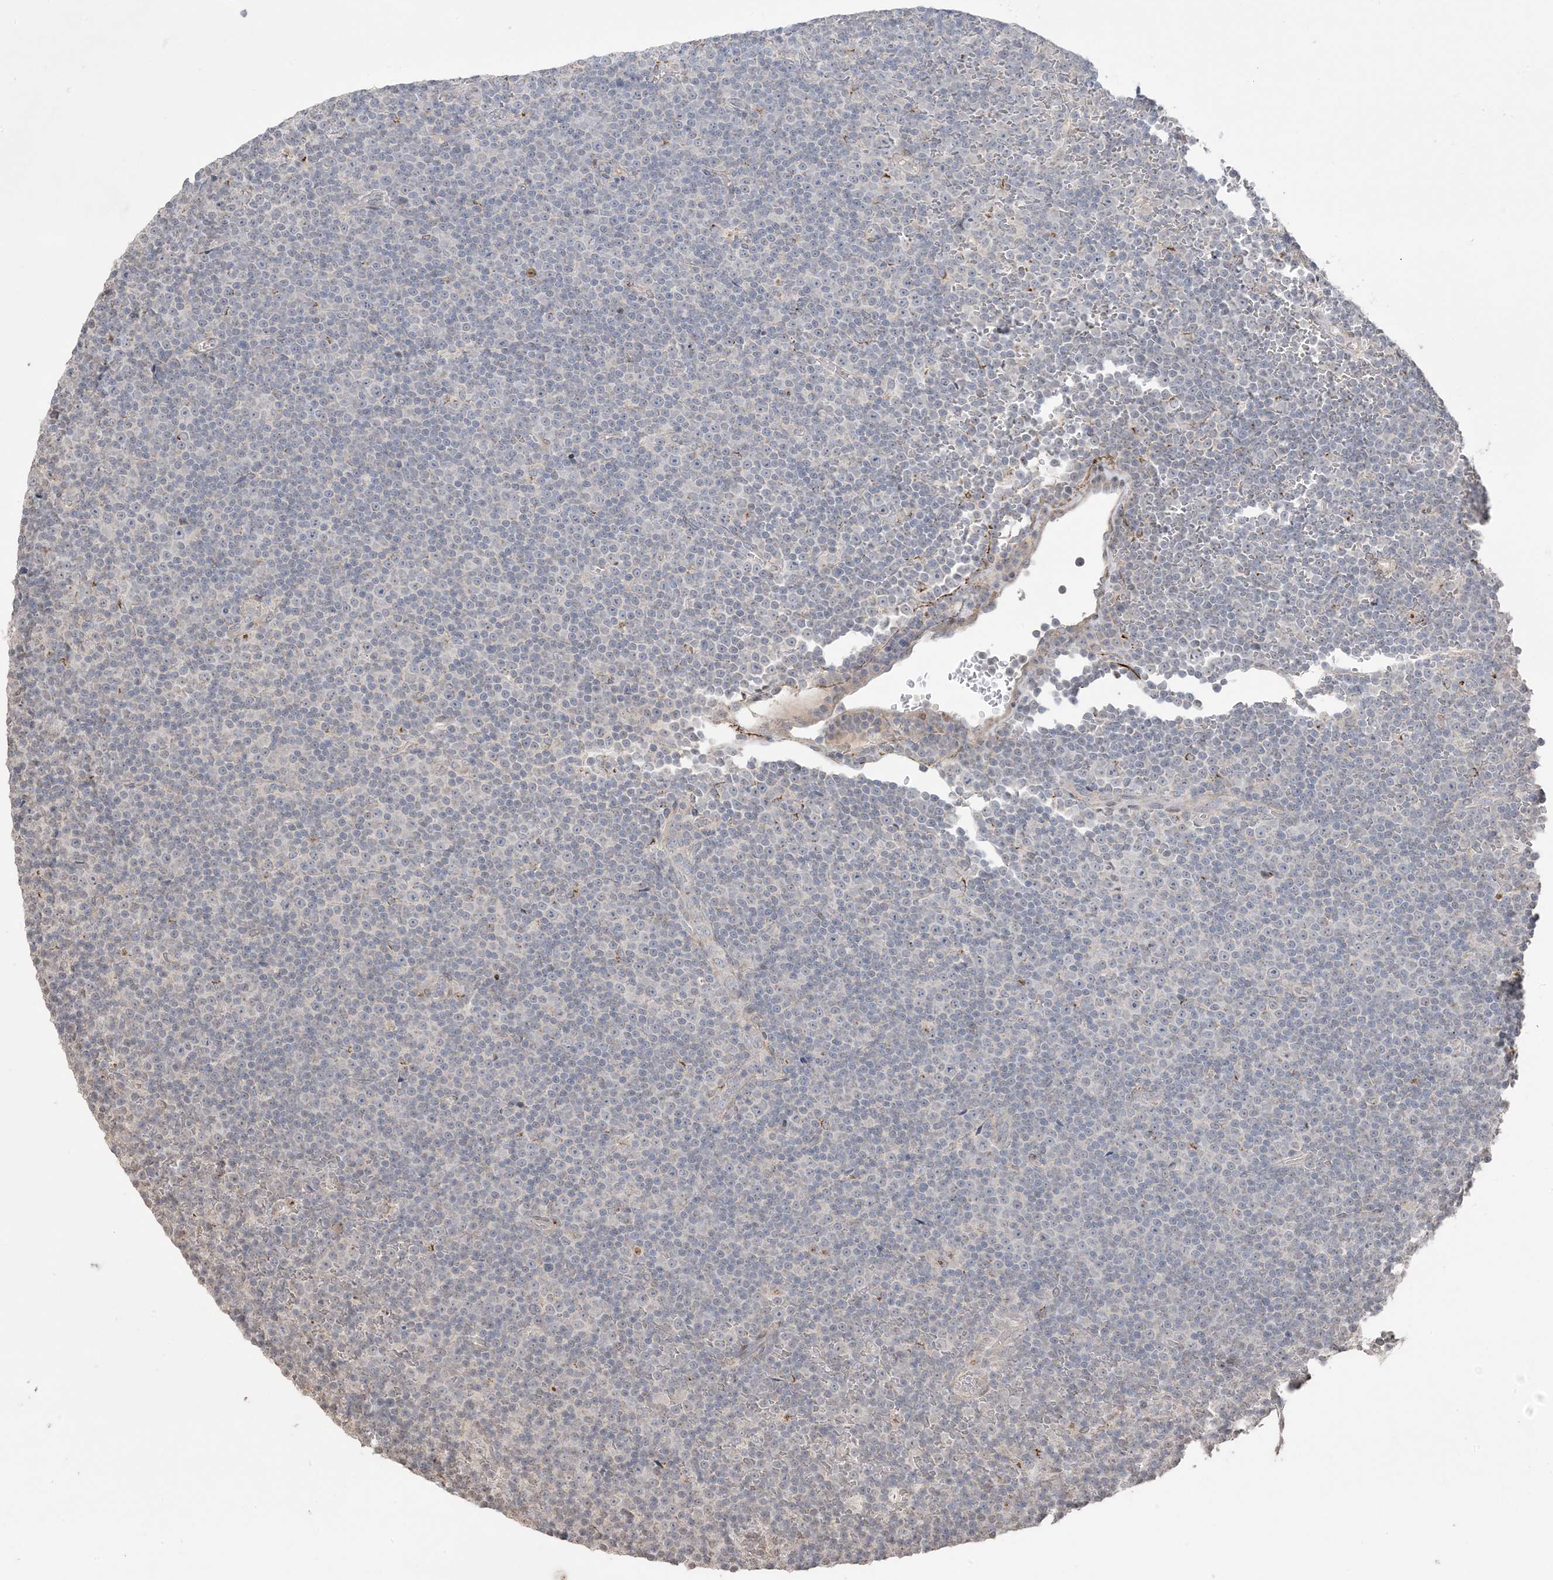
{"staining": {"intensity": "negative", "quantity": "none", "location": "none"}, "tissue": "lymphoma", "cell_type": "Tumor cells", "image_type": "cancer", "snomed": [{"axis": "morphology", "description": "Malignant lymphoma, non-Hodgkin's type, Low grade"}, {"axis": "topography", "description": "Lymph node"}], "caption": "This is a histopathology image of immunohistochemistry (IHC) staining of lymphoma, which shows no staining in tumor cells.", "gene": "XRN1", "patient": {"sex": "female", "age": 67}}